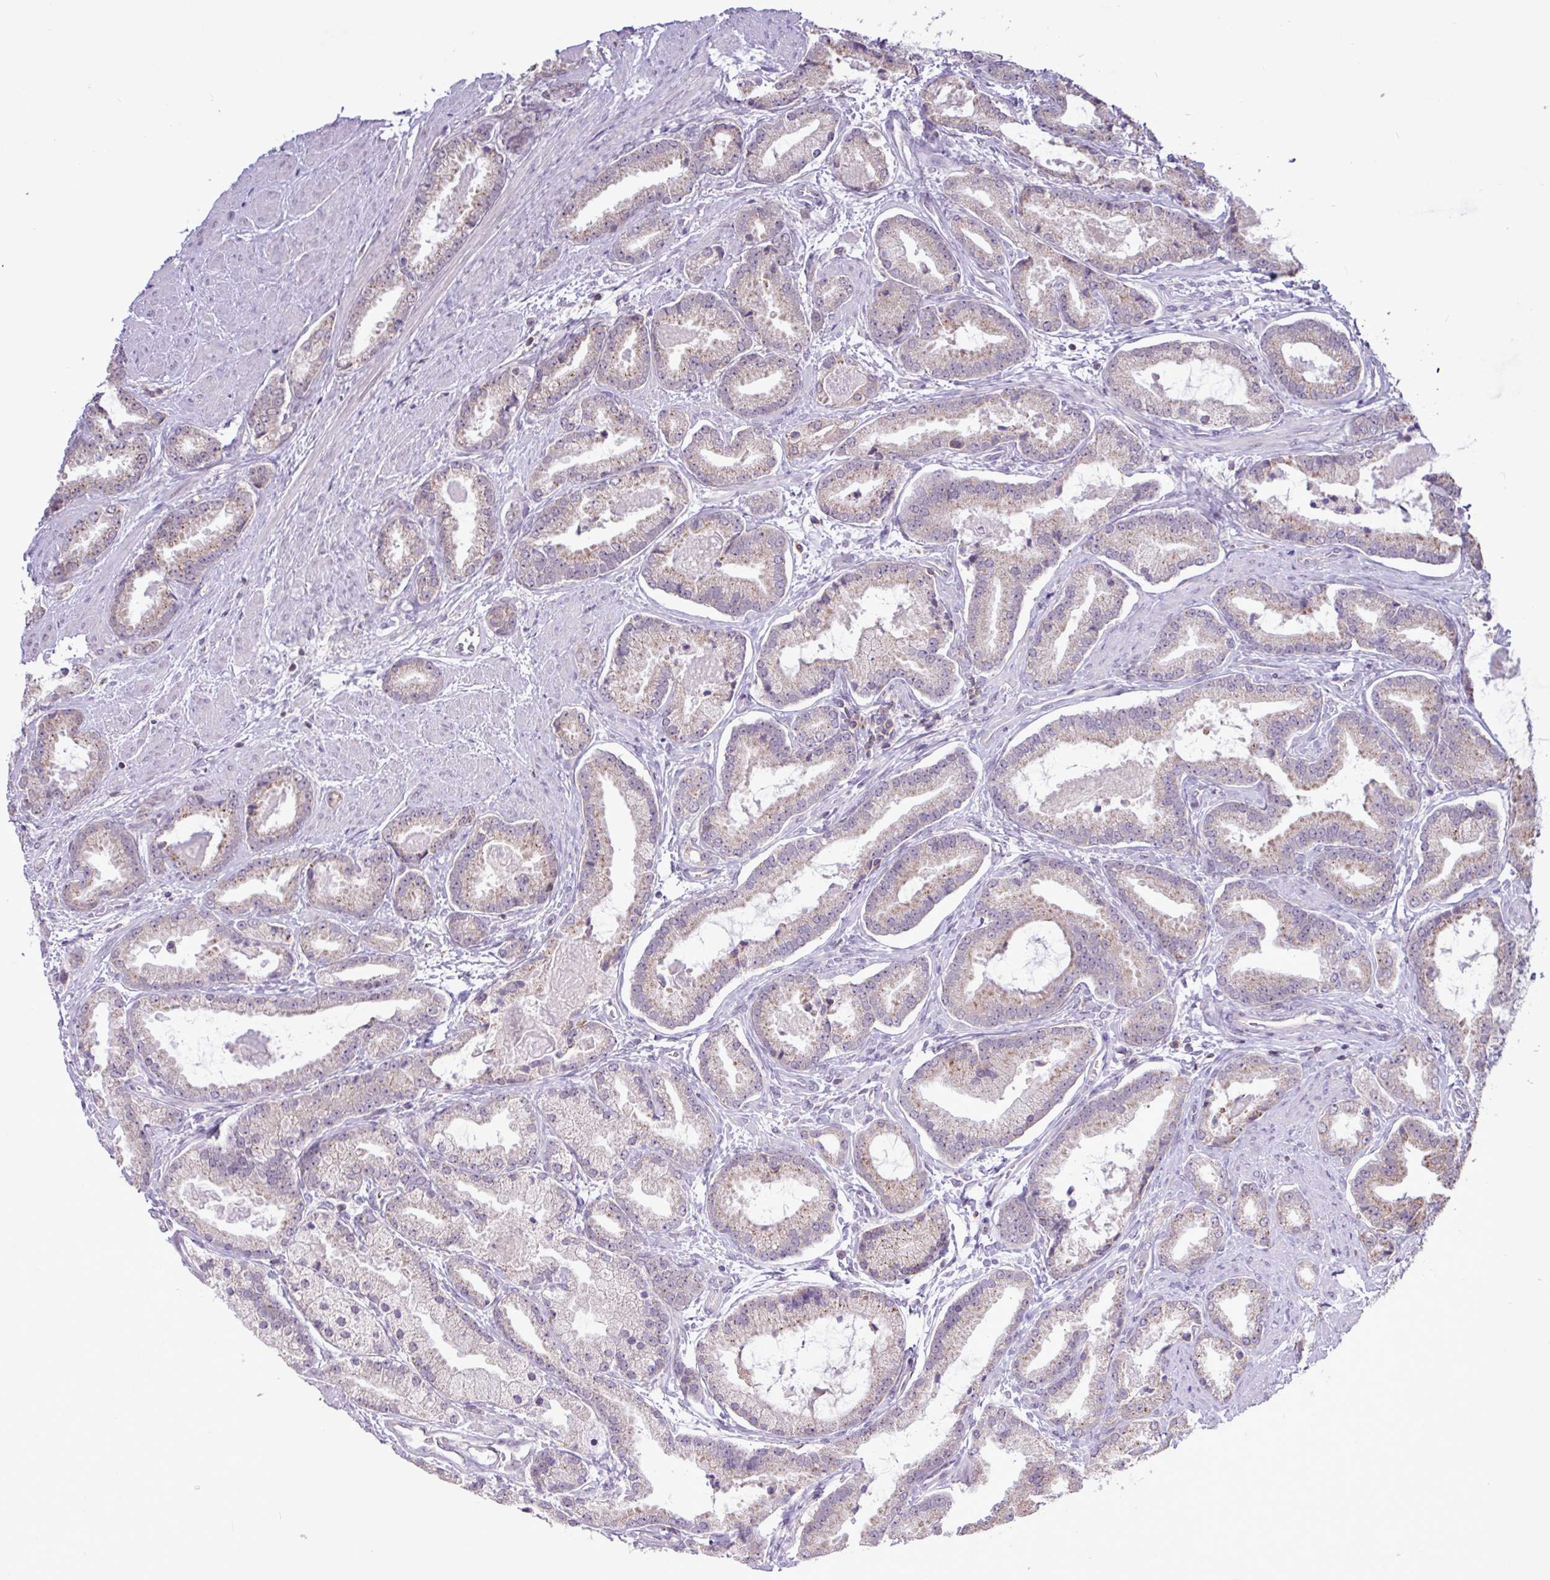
{"staining": {"intensity": "moderate", "quantity": "25%-75%", "location": "cytoplasmic/membranous"}, "tissue": "prostate cancer", "cell_type": "Tumor cells", "image_type": "cancer", "snomed": [{"axis": "morphology", "description": "Adenocarcinoma, Low grade"}, {"axis": "topography", "description": "Prostate"}], "caption": "Protein expression by IHC exhibits moderate cytoplasmic/membranous expression in approximately 25%-75% of tumor cells in prostate cancer.", "gene": "RTL3", "patient": {"sex": "male", "age": 62}}